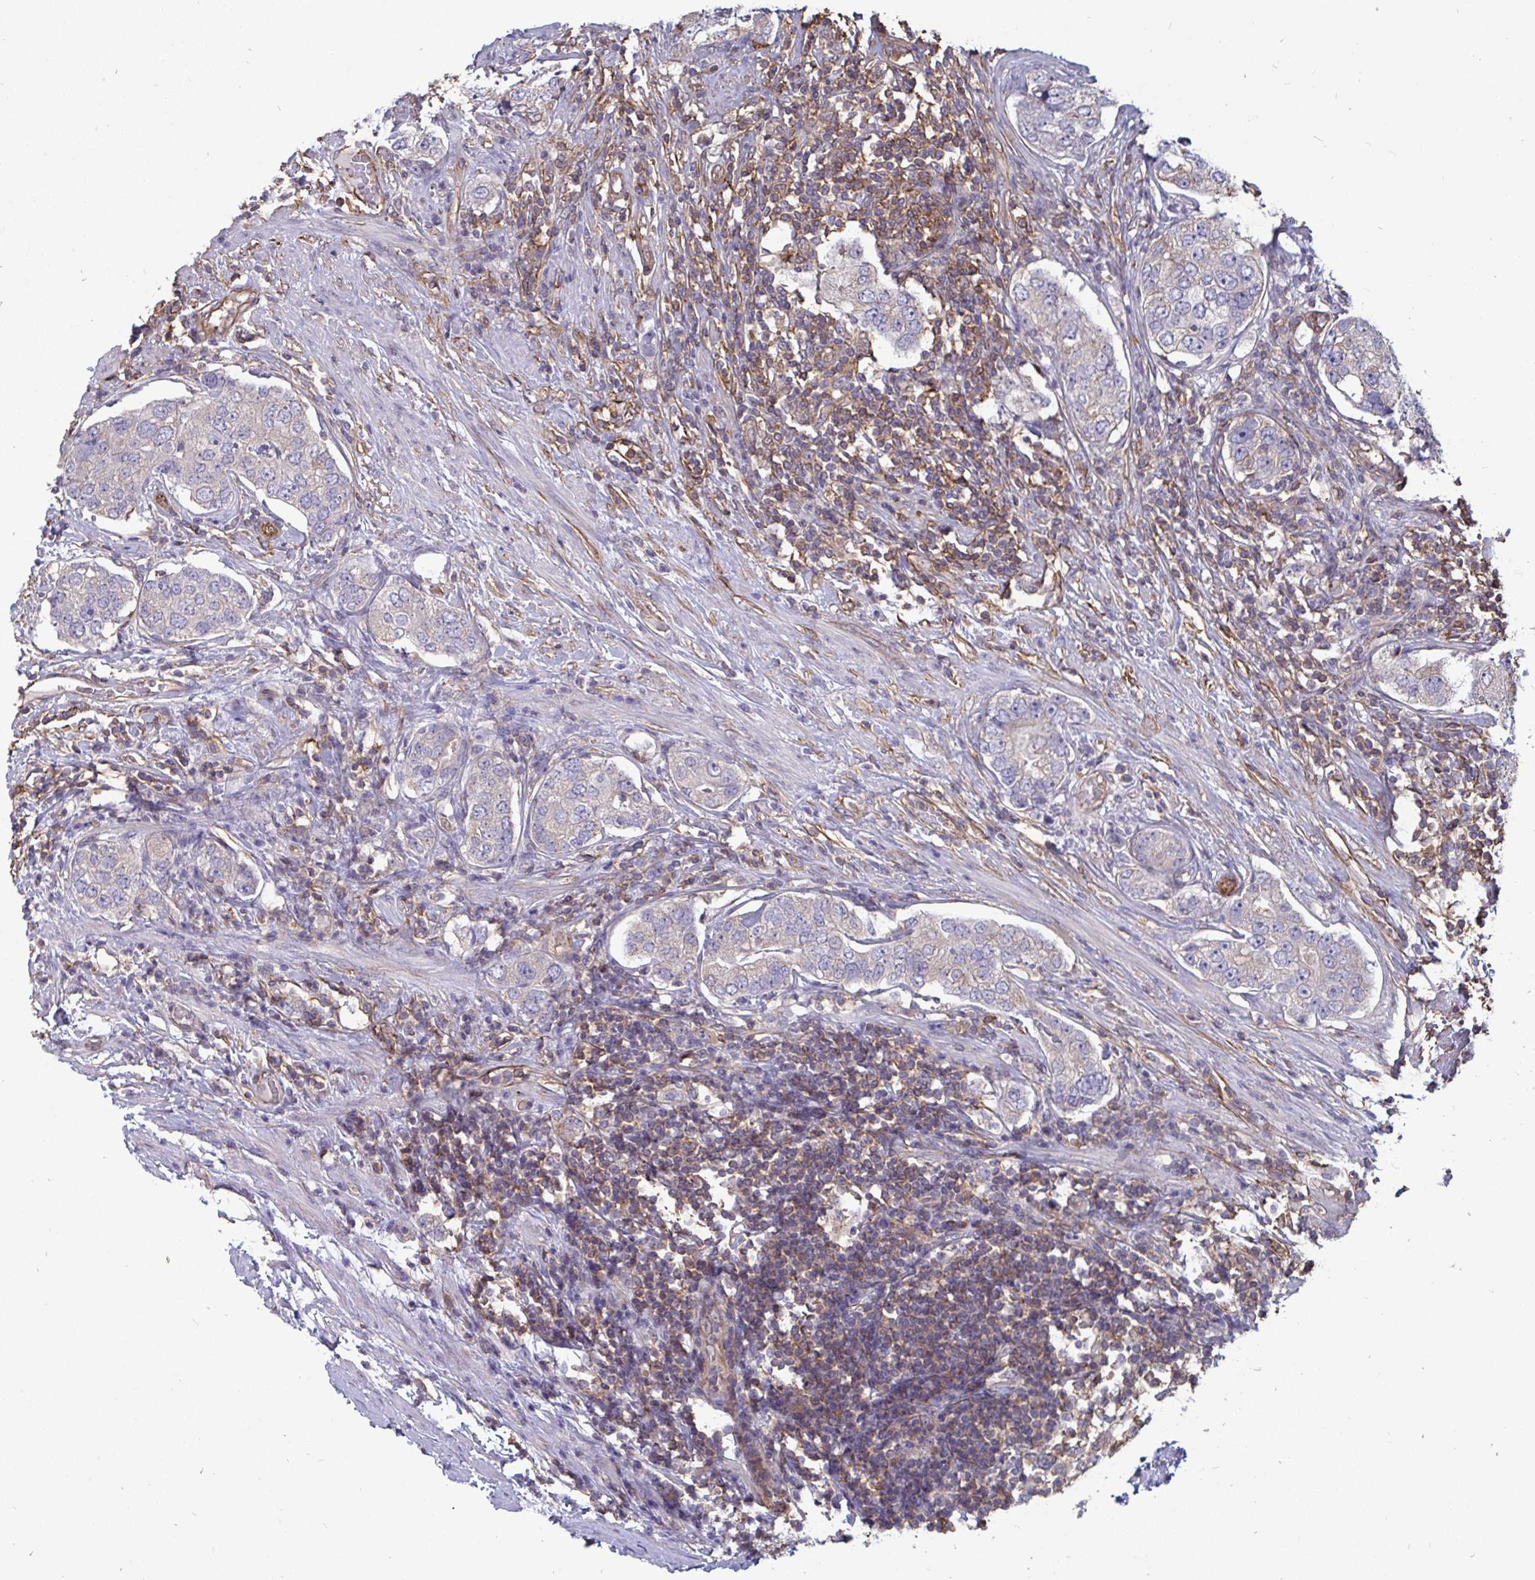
{"staining": {"intensity": "negative", "quantity": "none", "location": "none"}, "tissue": "prostate cancer", "cell_type": "Tumor cells", "image_type": "cancer", "snomed": [{"axis": "morphology", "description": "Adenocarcinoma, High grade"}, {"axis": "topography", "description": "Prostate"}], "caption": "IHC image of neoplastic tissue: high-grade adenocarcinoma (prostate) stained with DAB (3,3'-diaminobenzidine) exhibits no significant protein staining in tumor cells. The staining was performed using DAB (3,3'-diaminobenzidine) to visualize the protein expression in brown, while the nuclei were stained in blue with hematoxylin (Magnification: 20x).", "gene": "ISCU", "patient": {"sex": "male", "age": 60}}